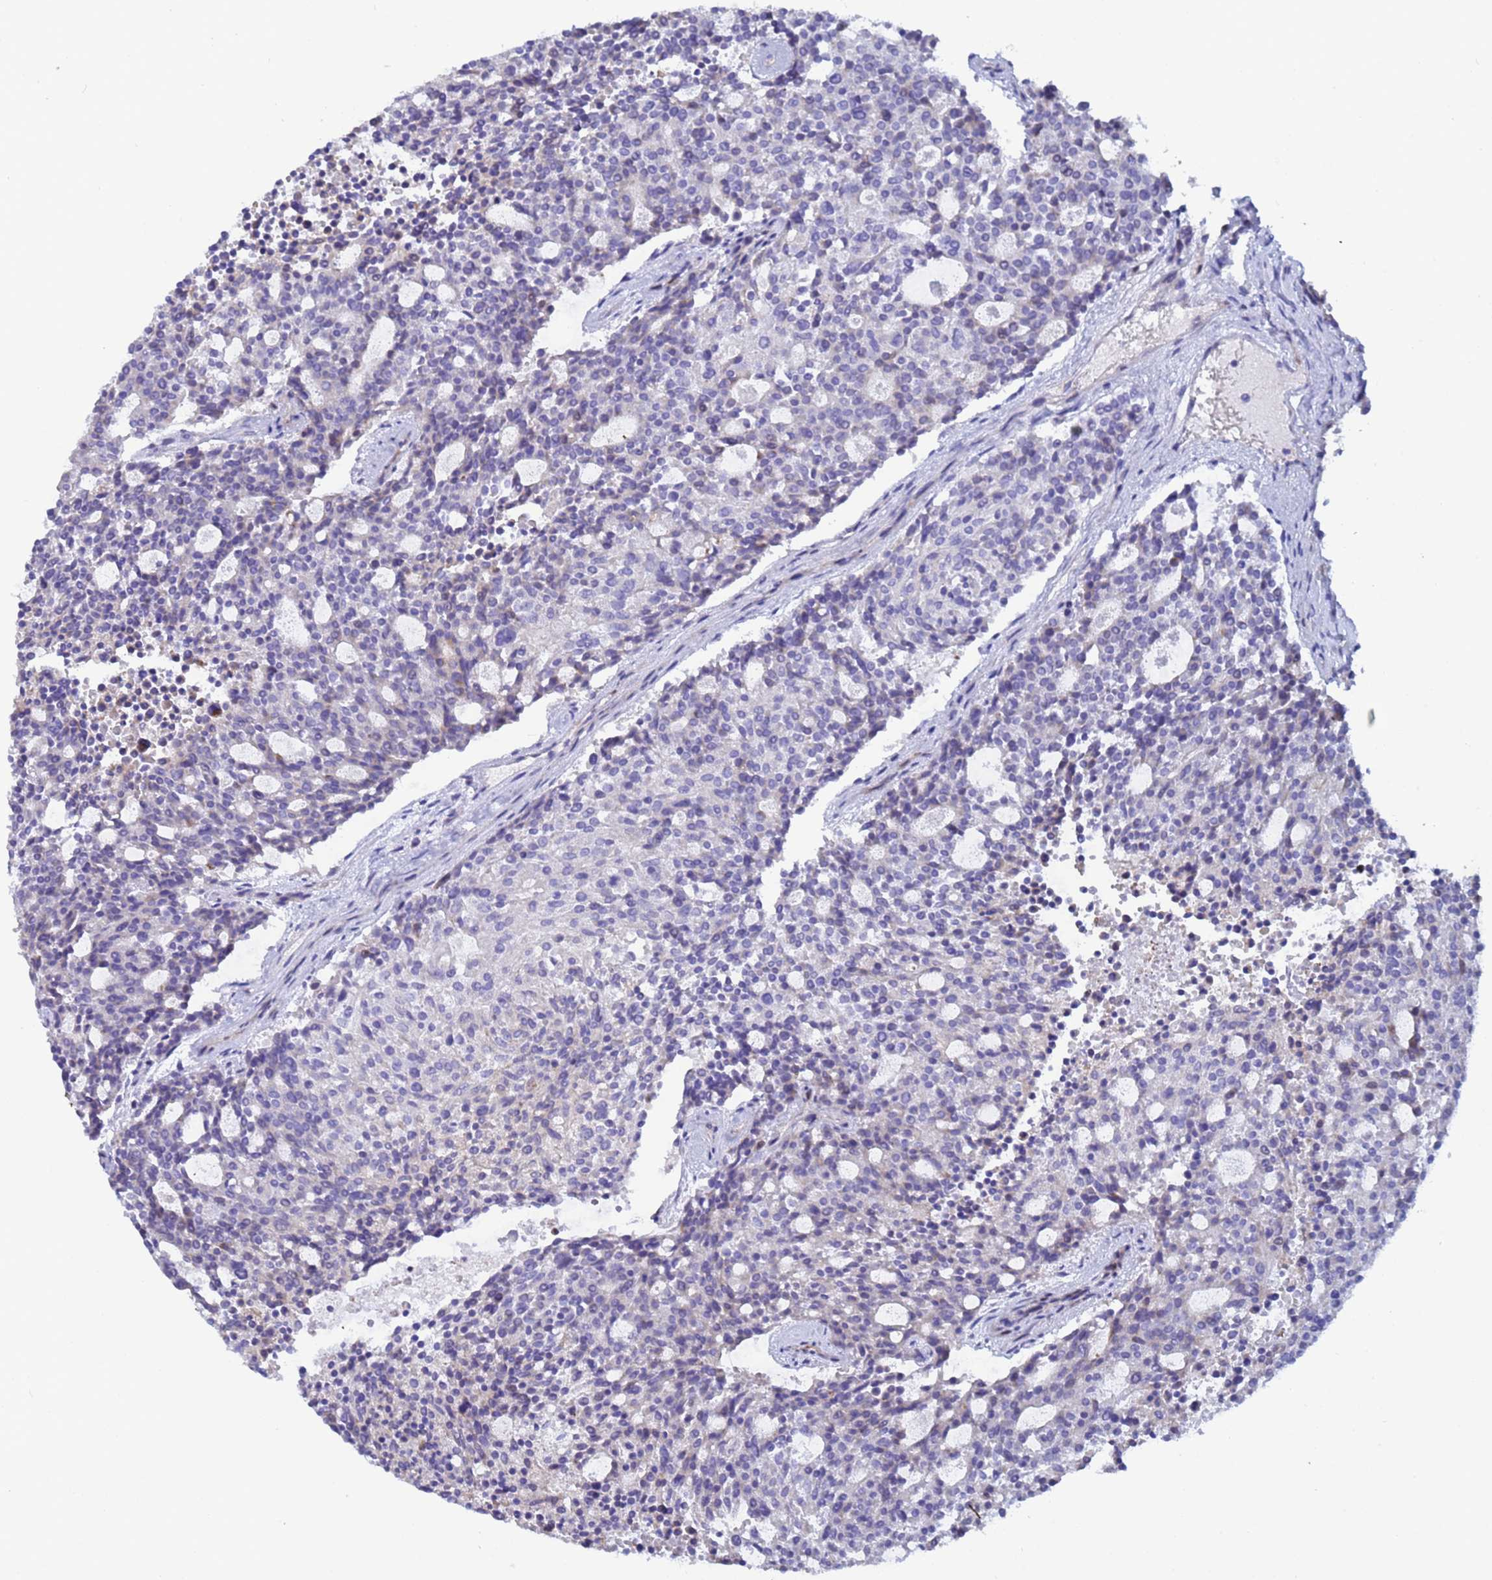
{"staining": {"intensity": "negative", "quantity": "none", "location": "none"}, "tissue": "carcinoid", "cell_type": "Tumor cells", "image_type": "cancer", "snomed": [{"axis": "morphology", "description": "Carcinoid, malignant, NOS"}, {"axis": "topography", "description": "Pancreas"}], "caption": "Immunohistochemical staining of human carcinoid reveals no significant staining in tumor cells.", "gene": "PPP6R1", "patient": {"sex": "female", "age": 54}}